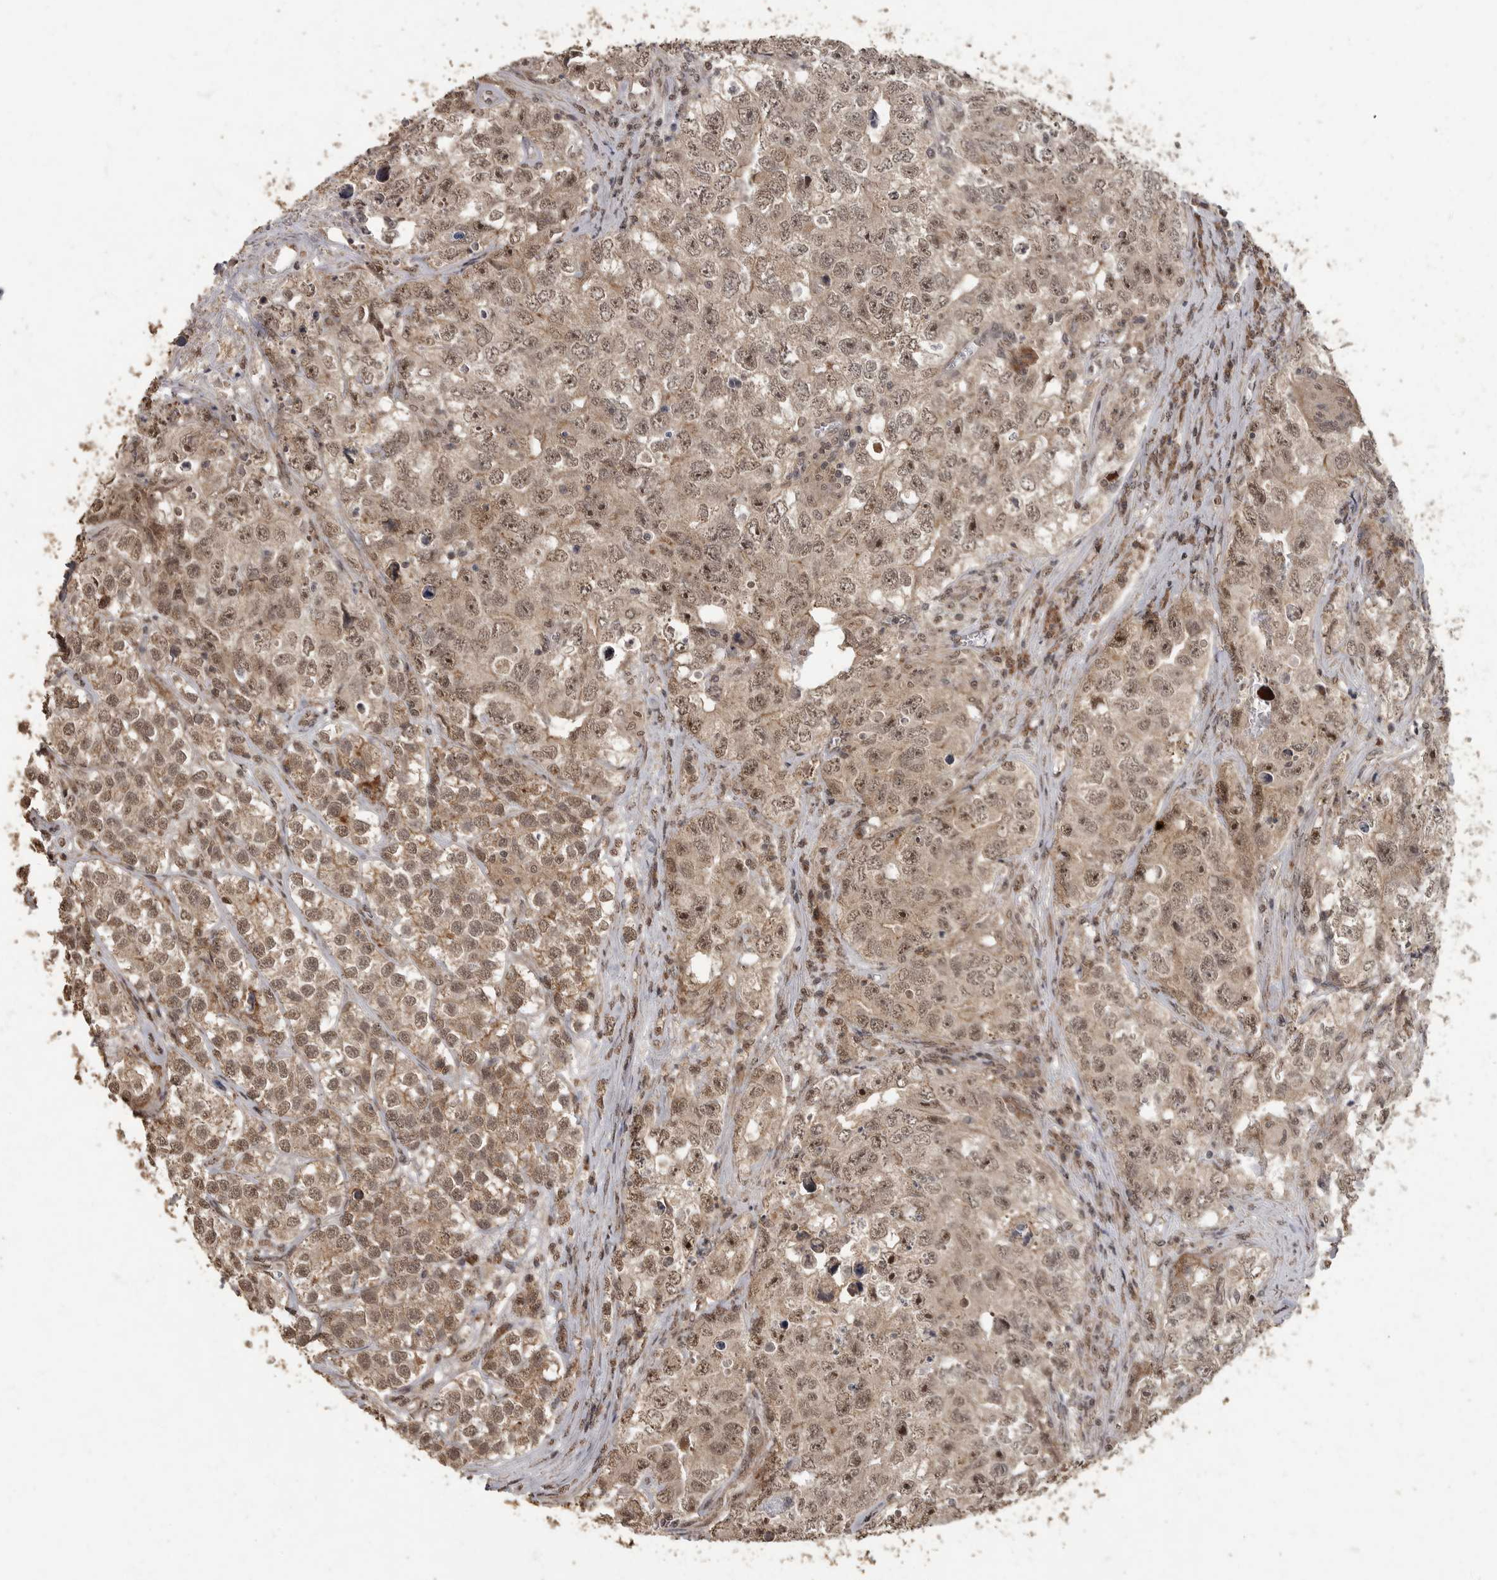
{"staining": {"intensity": "moderate", "quantity": ">75%", "location": "cytoplasmic/membranous,nuclear"}, "tissue": "testis cancer", "cell_type": "Tumor cells", "image_type": "cancer", "snomed": [{"axis": "morphology", "description": "Seminoma, NOS"}, {"axis": "morphology", "description": "Carcinoma, Embryonal, NOS"}, {"axis": "topography", "description": "Testis"}], "caption": "Testis seminoma was stained to show a protein in brown. There is medium levels of moderate cytoplasmic/membranous and nuclear staining in about >75% of tumor cells. (DAB (3,3'-diaminobenzidine) IHC with brightfield microscopy, high magnification).", "gene": "MAFG", "patient": {"sex": "male", "age": 43}}